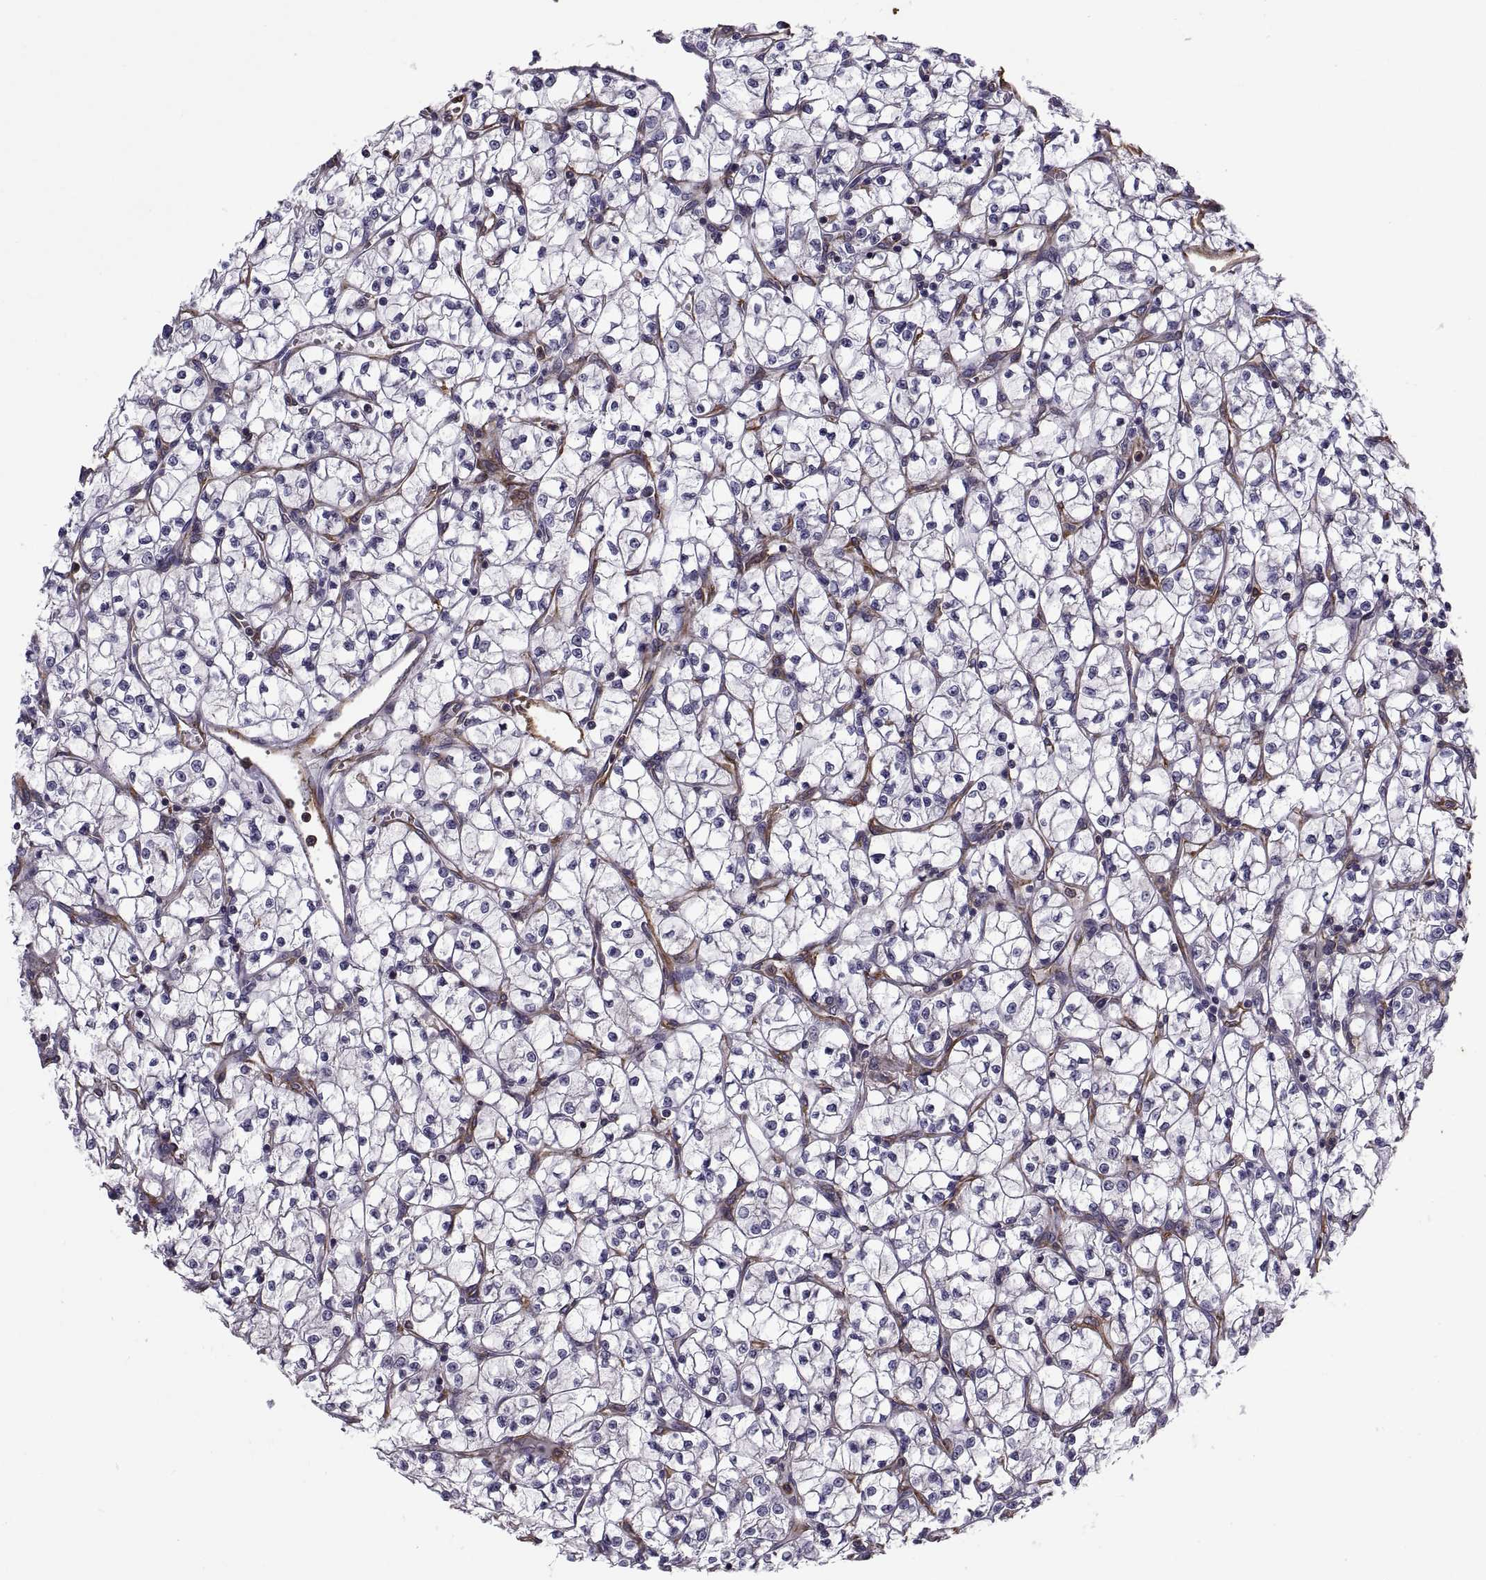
{"staining": {"intensity": "negative", "quantity": "none", "location": "none"}, "tissue": "renal cancer", "cell_type": "Tumor cells", "image_type": "cancer", "snomed": [{"axis": "morphology", "description": "Adenocarcinoma, NOS"}, {"axis": "topography", "description": "Kidney"}], "caption": "Renal cancer (adenocarcinoma) stained for a protein using immunohistochemistry displays no expression tumor cells.", "gene": "MYH9", "patient": {"sex": "female", "age": 64}}